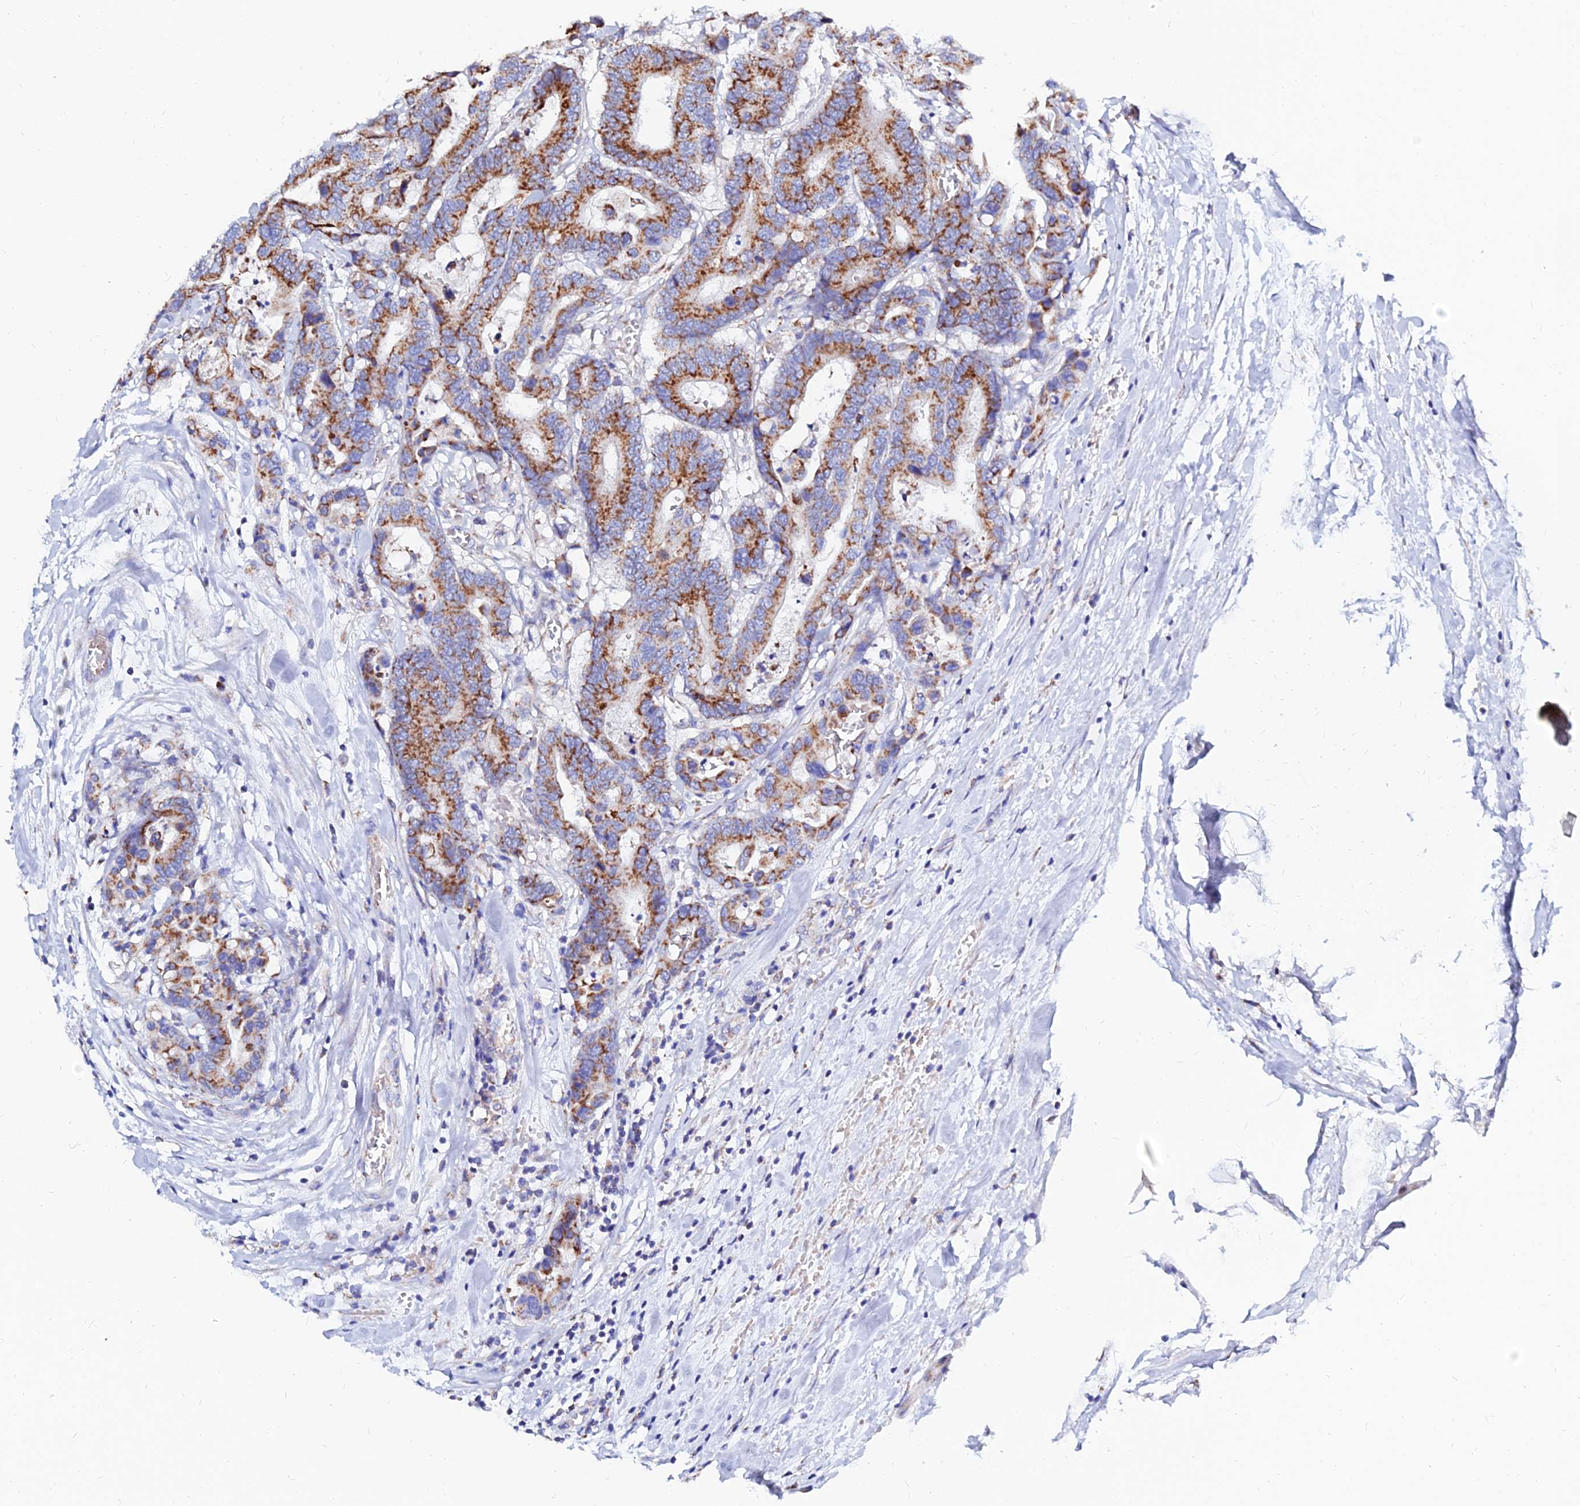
{"staining": {"intensity": "moderate", "quantity": ">75%", "location": "cytoplasmic/membranous"}, "tissue": "colorectal cancer", "cell_type": "Tumor cells", "image_type": "cancer", "snomed": [{"axis": "morphology", "description": "Normal tissue, NOS"}, {"axis": "morphology", "description": "Adenocarcinoma, NOS"}, {"axis": "topography", "description": "Colon"}], "caption": "Immunohistochemistry (IHC) photomicrograph of neoplastic tissue: human colorectal cancer (adenocarcinoma) stained using IHC shows medium levels of moderate protein expression localized specifically in the cytoplasmic/membranous of tumor cells, appearing as a cytoplasmic/membranous brown color.", "gene": "MGST1", "patient": {"sex": "male", "age": 82}}